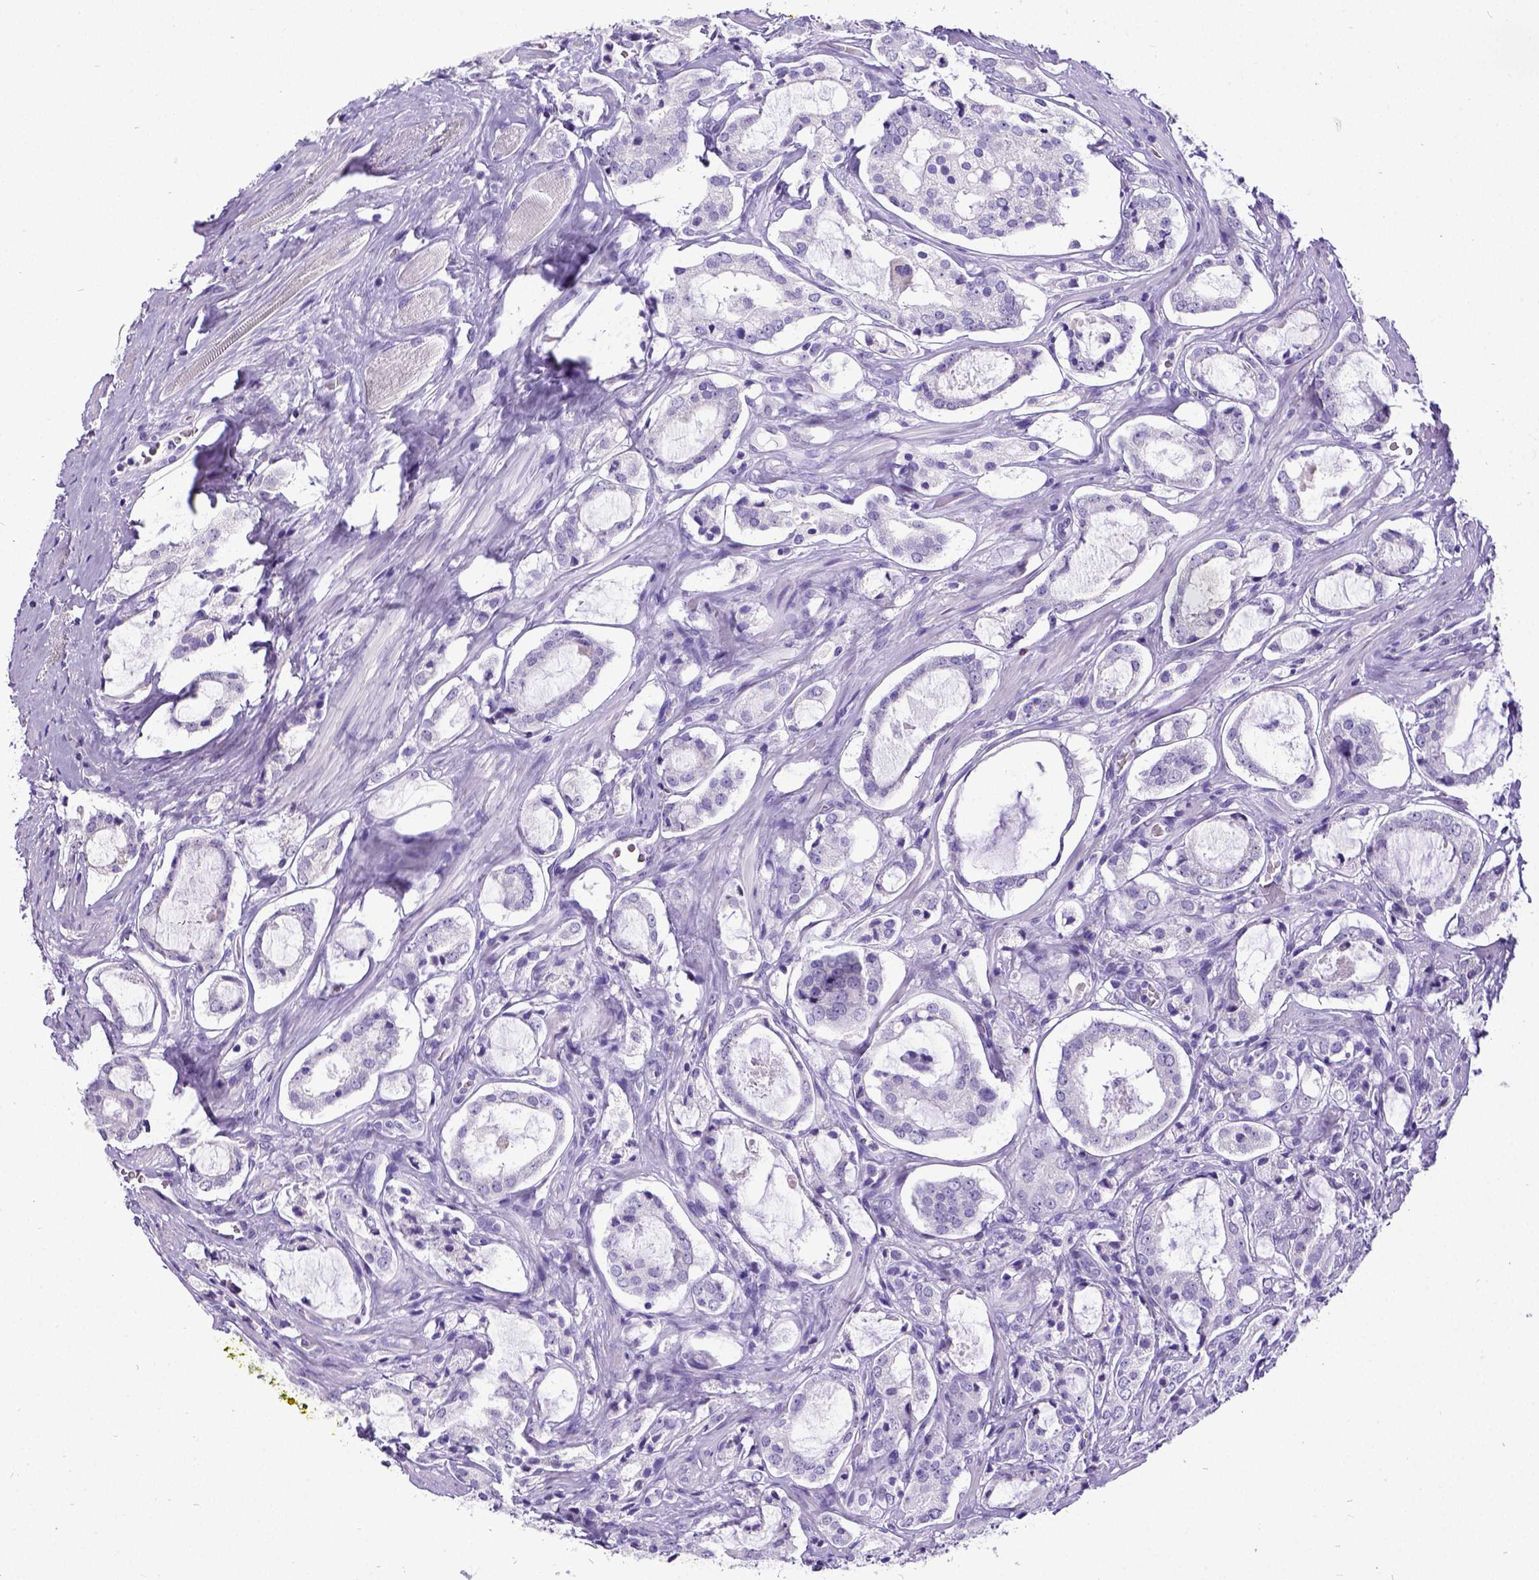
{"staining": {"intensity": "negative", "quantity": "none", "location": "none"}, "tissue": "prostate cancer", "cell_type": "Tumor cells", "image_type": "cancer", "snomed": [{"axis": "morphology", "description": "Adenocarcinoma, NOS"}, {"axis": "topography", "description": "Prostate"}], "caption": "IHC image of human prostate adenocarcinoma stained for a protein (brown), which shows no expression in tumor cells.", "gene": "SATB2", "patient": {"sex": "male", "age": 66}}